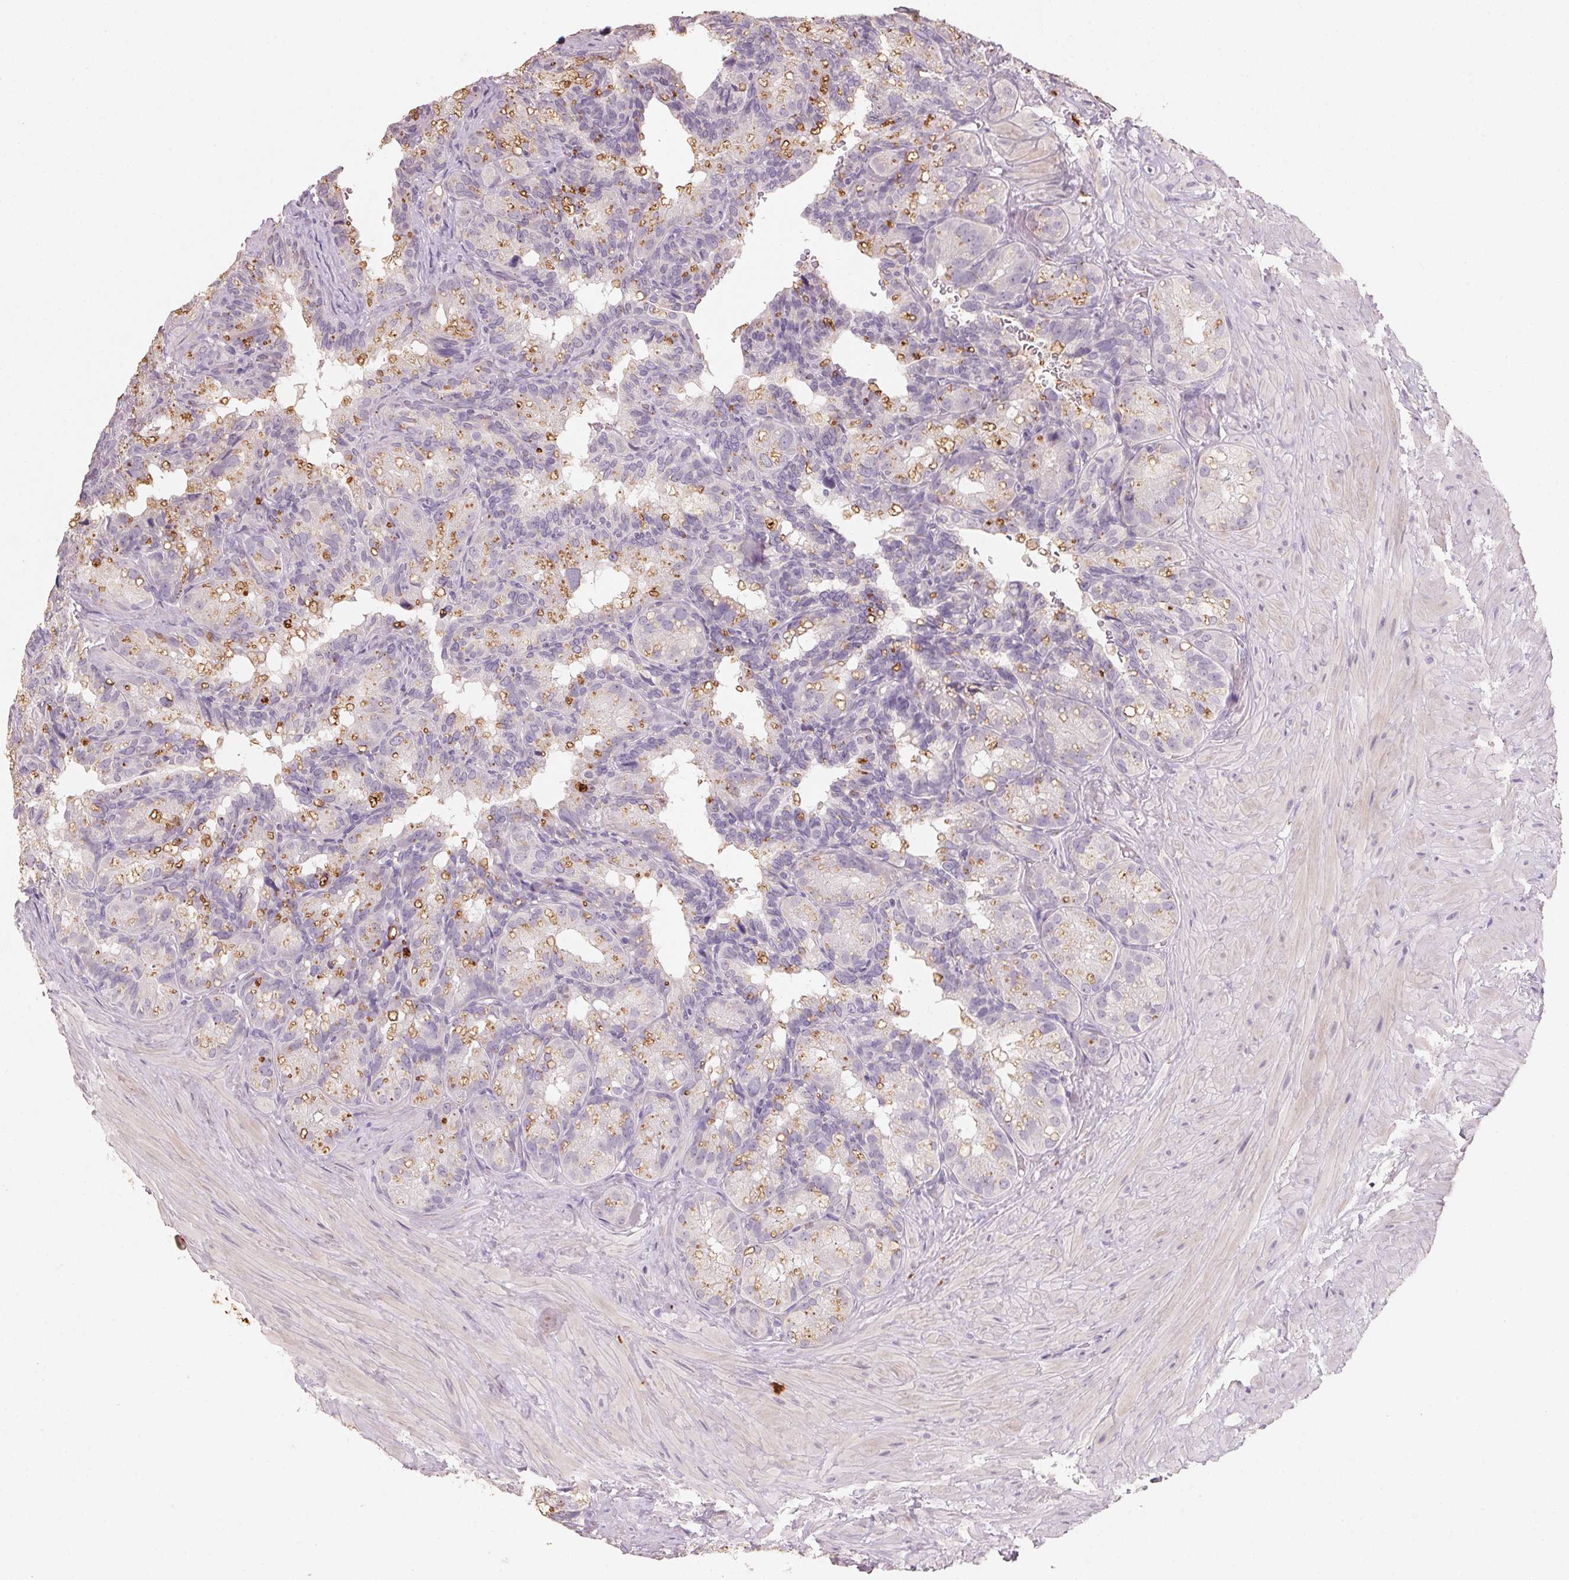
{"staining": {"intensity": "negative", "quantity": "none", "location": "none"}, "tissue": "seminal vesicle", "cell_type": "Glandular cells", "image_type": "normal", "snomed": [{"axis": "morphology", "description": "Normal tissue, NOS"}, {"axis": "topography", "description": "Seminal veicle"}], "caption": "IHC of benign human seminal vesicle exhibits no expression in glandular cells. (DAB (3,3'-diaminobenzidine) IHC, high magnification).", "gene": "CXCL5", "patient": {"sex": "male", "age": 60}}